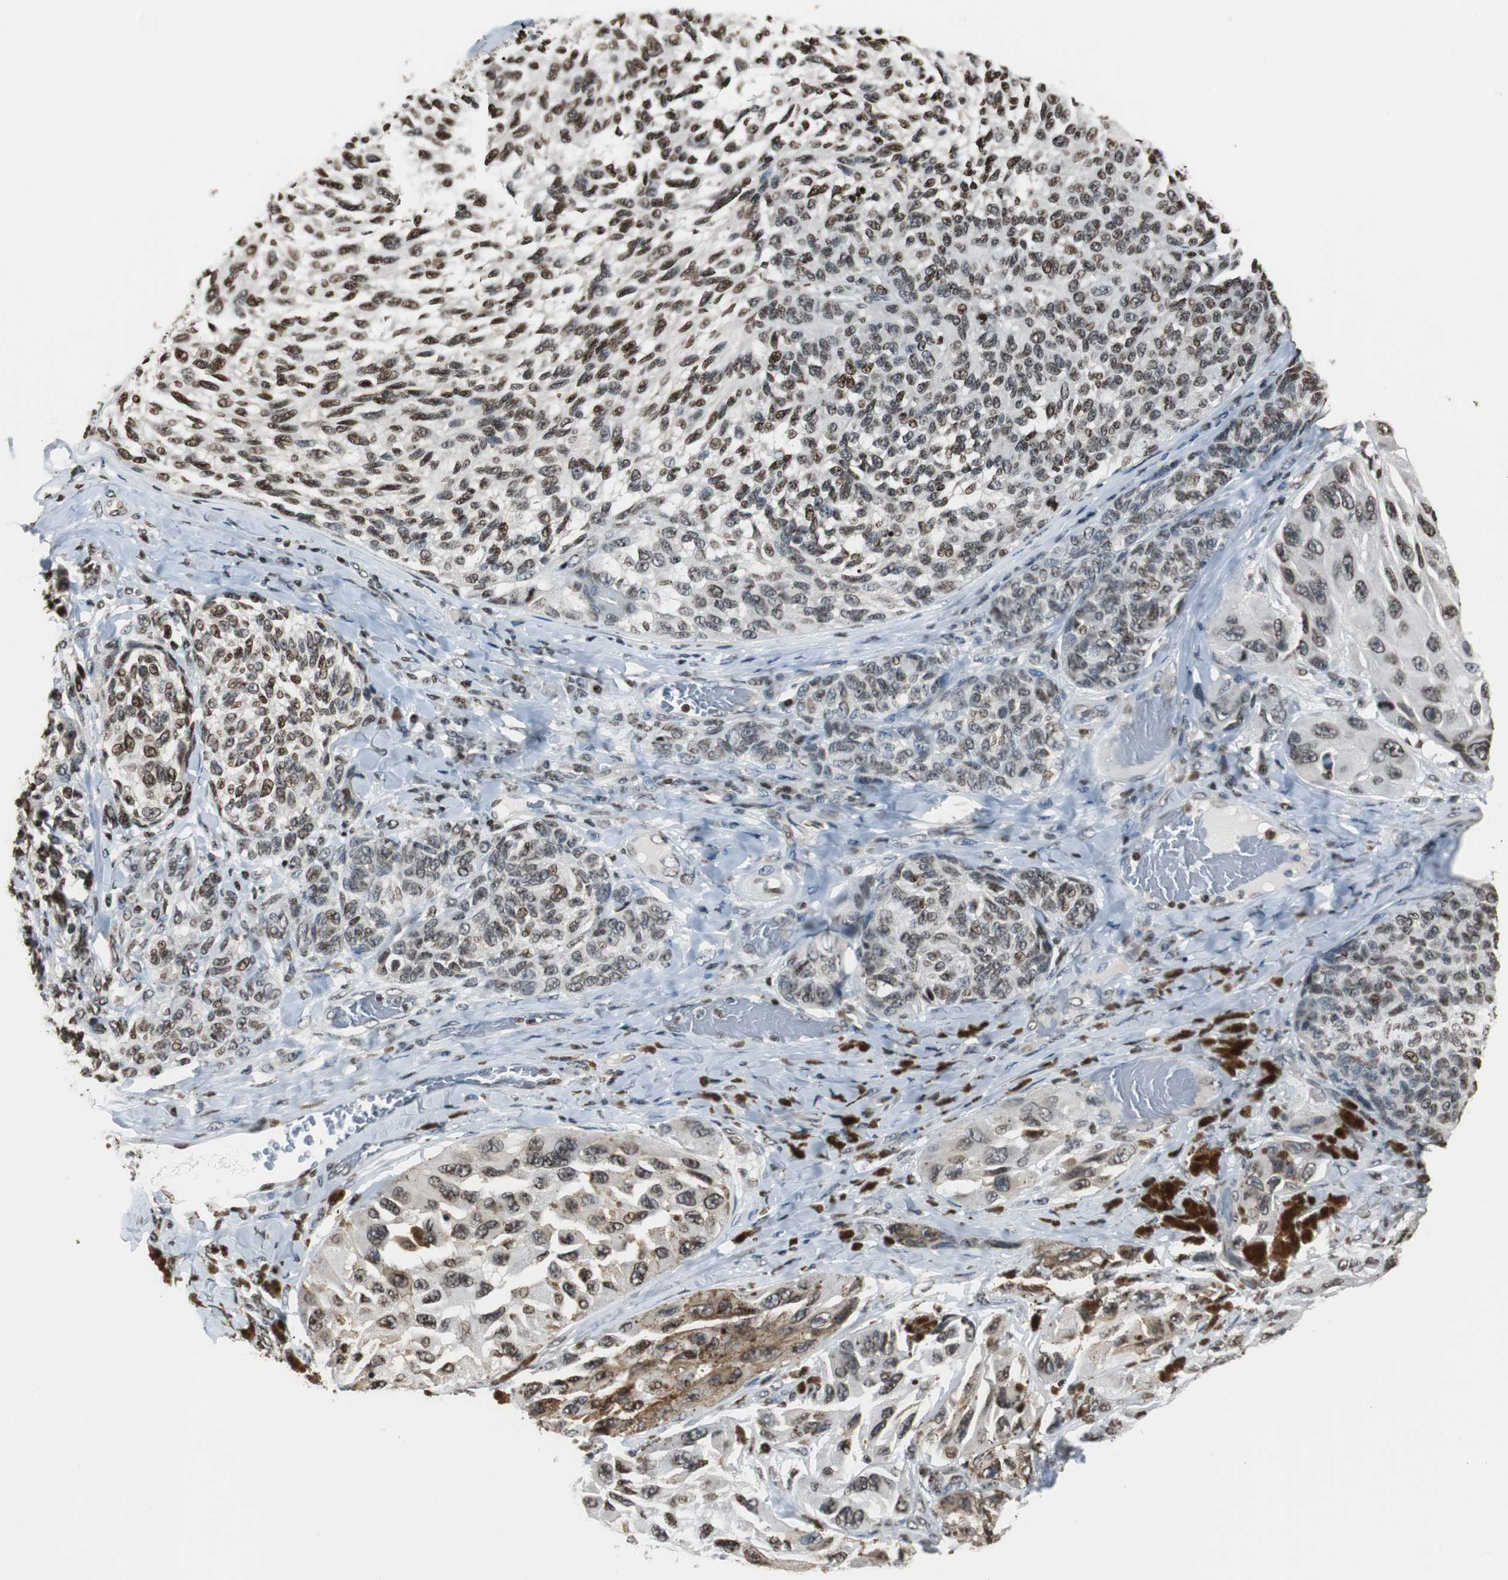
{"staining": {"intensity": "strong", "quantity": ">75%", "location": "nuclear"}, "tissue": "melanoma", "cell_type": "Tumor cells", "image_type": "cancer", "snomed": [{"axis": "morphology", "description": "Malignant melanoma, NOS"}, {"axis": "topography", "description": "Skin"}], "caption": "High-magnification brightfield microscopy of melanoma stained with DAB (brown) and counterstained with hematoxylin (blue). tumor cells exhibit strong nuclear expression is identified in approximately>75% of cells. (DAB (3,3'-diaminobenzidine) IHC, brown staining for protein, blue staining for nuclei).", "gene": "PAXIP1", "patient": {"sex": "female", "age": 73}}